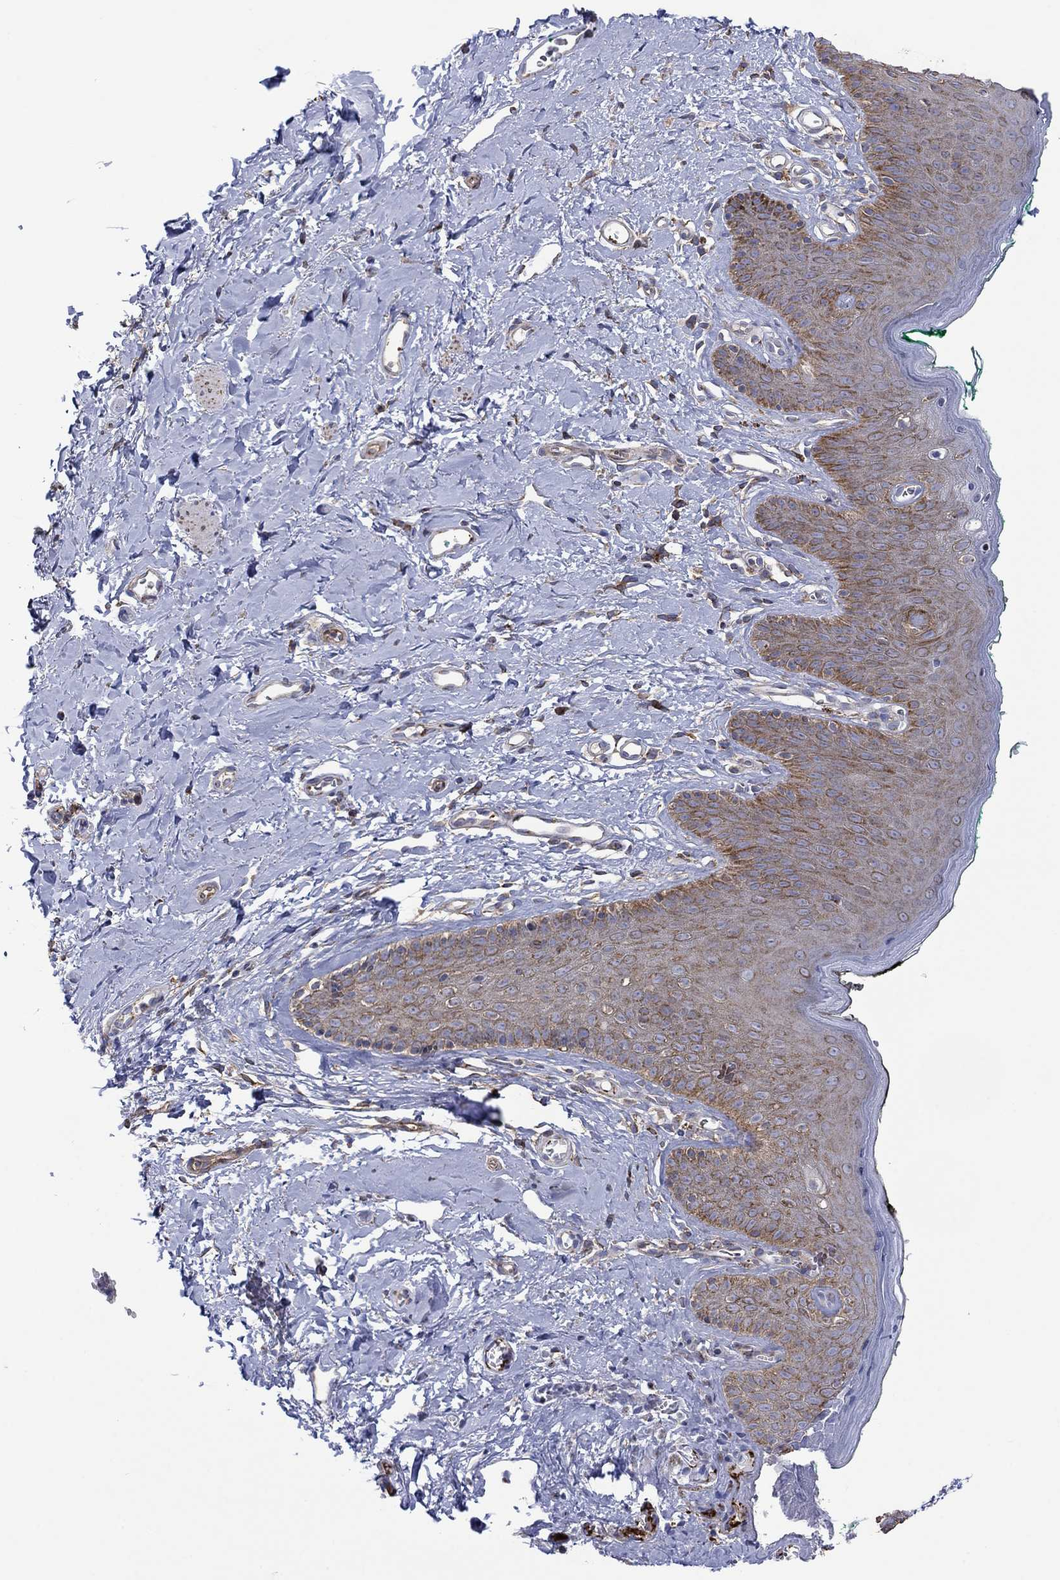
{"staining": {"intensity": "moderate", "quantity": "25%-75%", "location": "cytoplasmic/membranous"}, "tissue": "skin", "cell_type": "Epidermal cells", "image_type": "normal", "snomed": [{"axis": "morphology", "description": "Normal tissue, NOS"}, {"axis": "topography", "description": "Vulva"}], "caption": "Protein expression analysis of benign skin exhibits moderate cytoplasmic/membranous staining in about 25%-75% of epidermal cells.", "gene": "TPRN", "patient": {"sex": "female", "age": 66}}